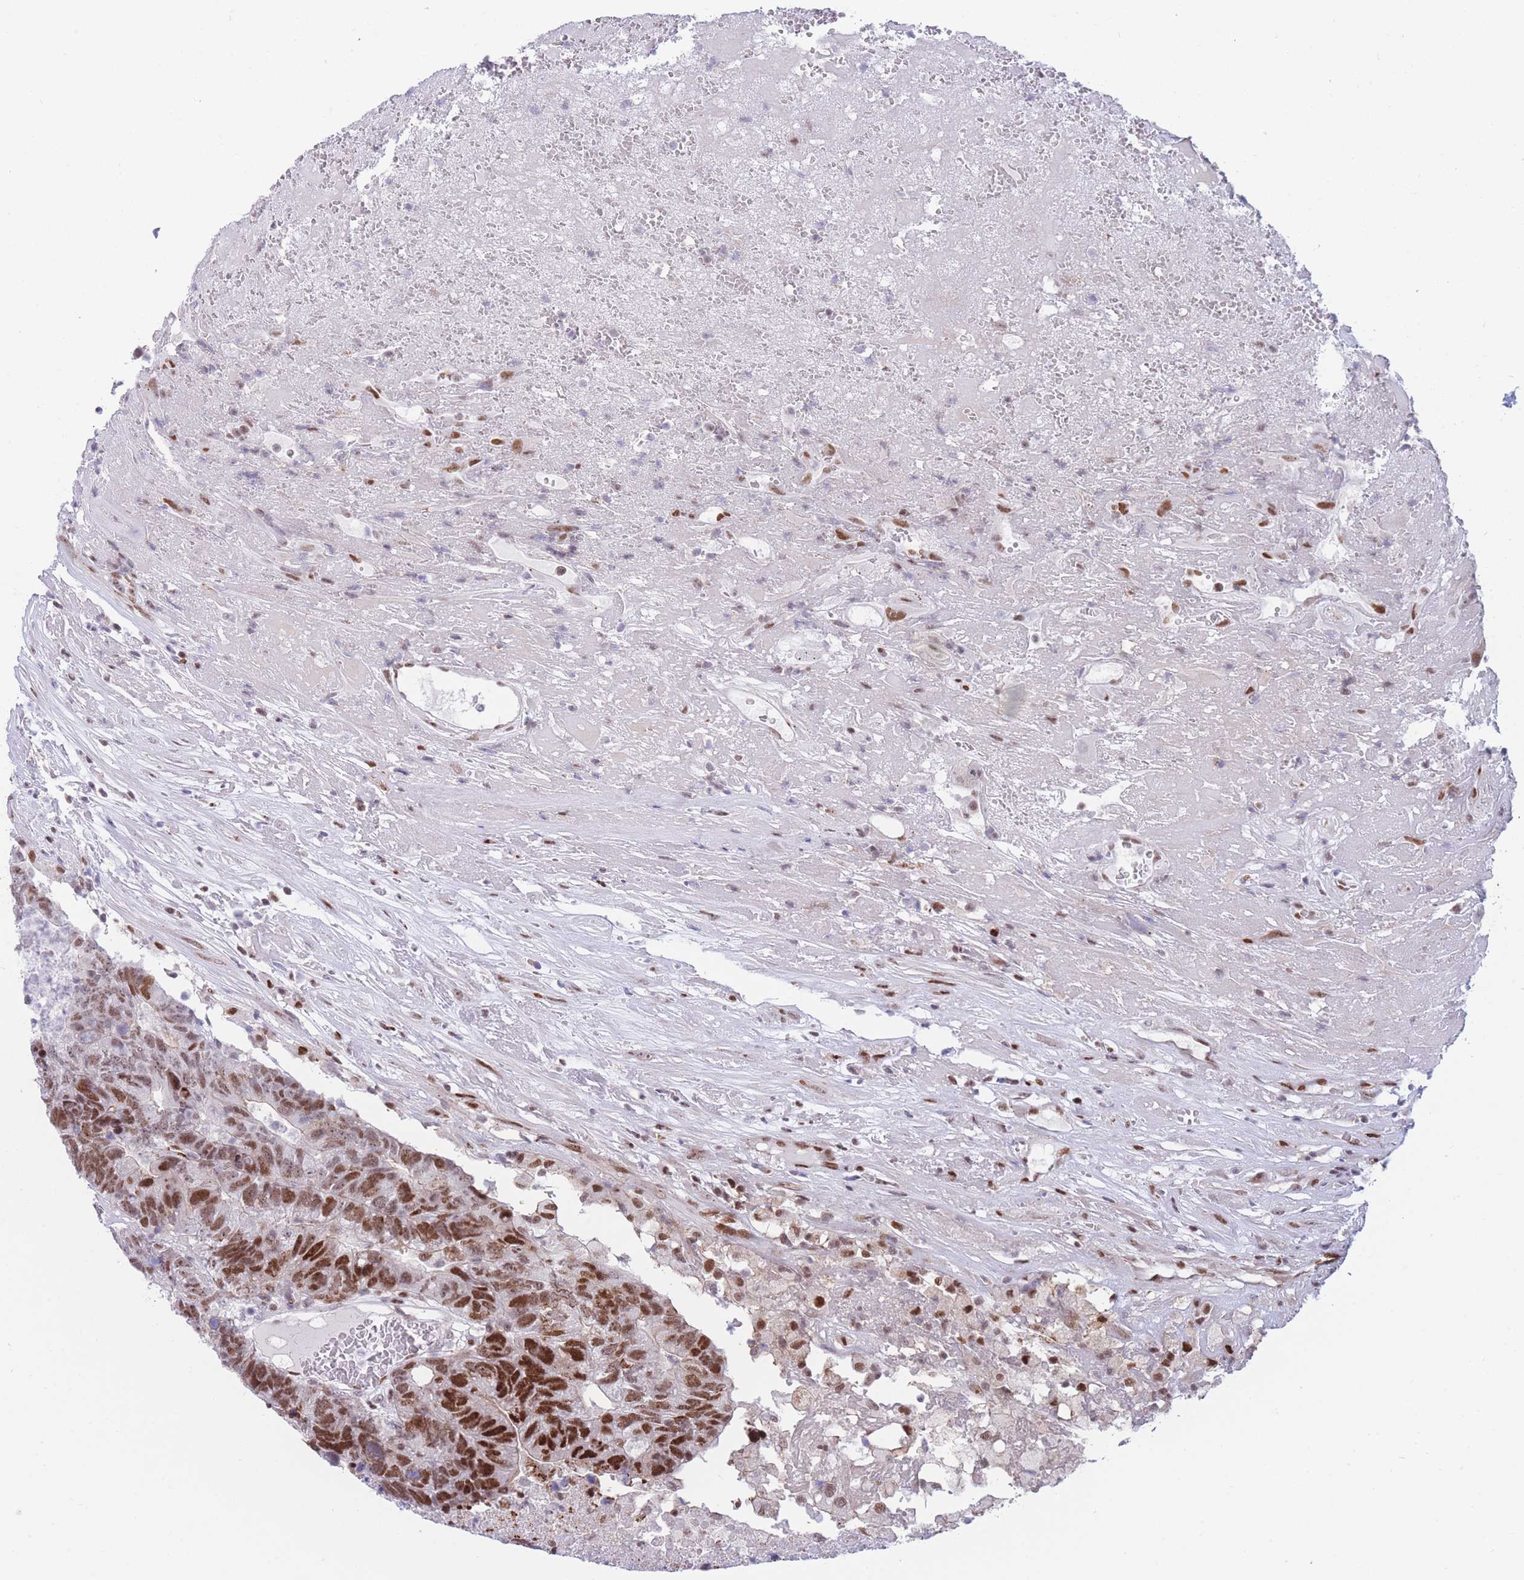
{"staining": {"intensity": "strong", "quantity": ">75%", "location": "nuclear"}, "tissue": "colorectal cancer", "cell_type": "Tumor cells", "image_type": "cancer", "snomed": [{"axis": "morphology", "description": "Adenocarcinoma, NOS"}, {"axis": "topography", "description": "Colon"}], "caption": "Immunohistochemistry (IHC) (DAB) staining of colorectal adenocarcinoma demonstrates strong nuclear protein positivity in approximately >75% of tumor cells.", "gene": "DNAJC3", "patient": {"sex": "female", "age": 48}}